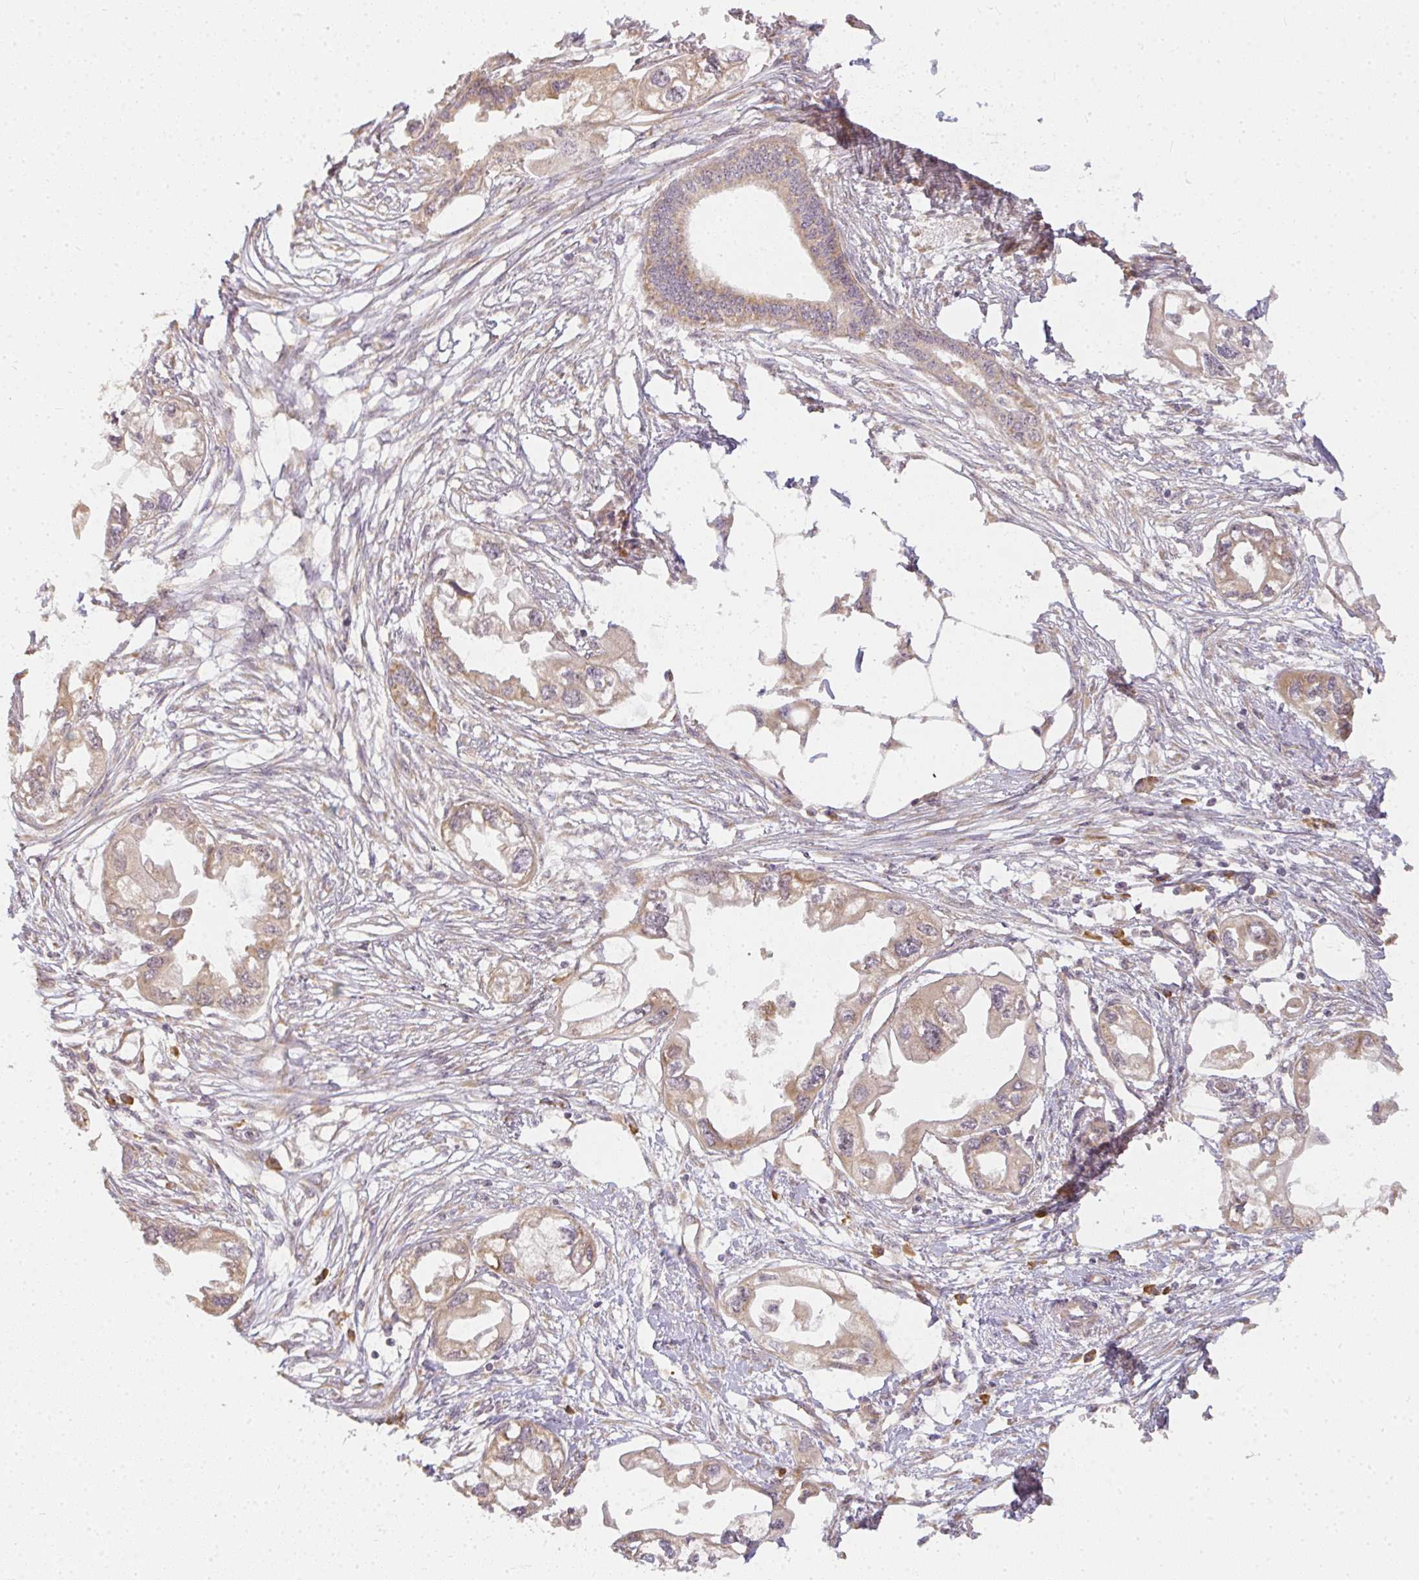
{"staining": {"intensity": "moderate", "quantity": ">75%", "location": "cytoplasmic/membranous"}, "tissue": "endometrial cancer", "cell_type": "Tumor cells", "image_type": "cancer", "snomed": [{"axis": "morphology", "description": "Adenocarcinoma, NOS"}, {"axis": "morphology", "description": "Adenocarcinoma, metastatic, NOS"}, {"axis": "topography", "description": "Adipose tissue"}, {"axis": "topography", "description": "Endometrium"}], "caption": "A high-resolution image shows immunohistochemistry (IHC) staining of endometrial cancer (adenocarcinoma), which exhibits moderate cytoplasmic/membranous expression in approximately >75% of tumor cells.", "gene": "SLC35B3", "patient": {"sex": "female", "age": 67}}